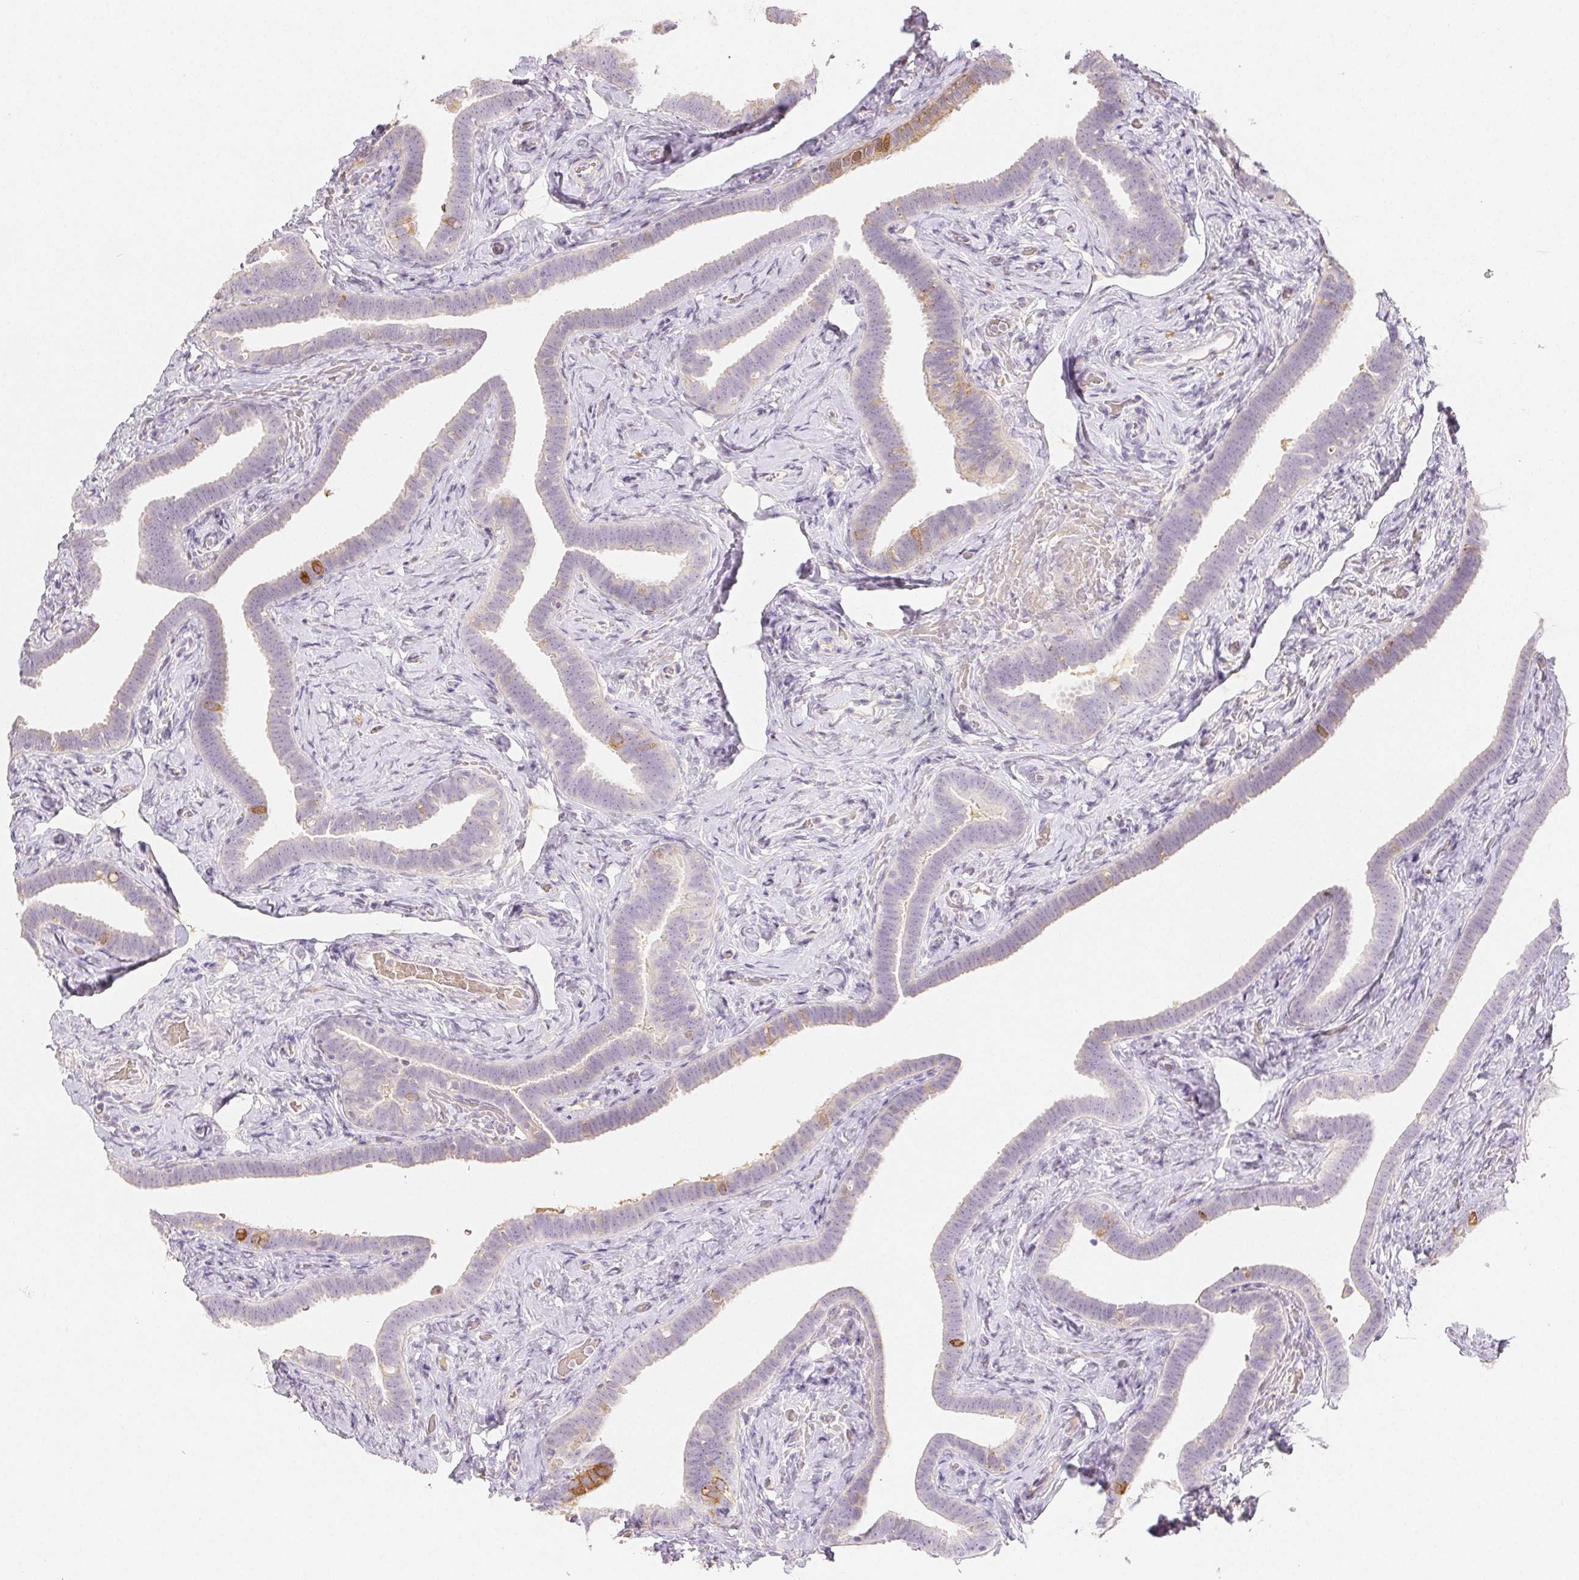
{"staining": {"intensity": "negative", "quantity": "none", "location": "none"}, "tissue": "fallopian tube", "cell_type": "Glandular cells", "image_type": "normal", "snomed": [{"axis": "morphology", "description": "Normal tissue, NOS"}, {"axis": "topography", "description": "Fallopian tube"}], "caption": "Protein analysis of benign fallopian tube displays no significant staining in glandular cells. (DAB immunohistochemistry (IHC), high magnification).", "gene": "ACVR1B", "patient": {"sex": "female", "age": 69}}